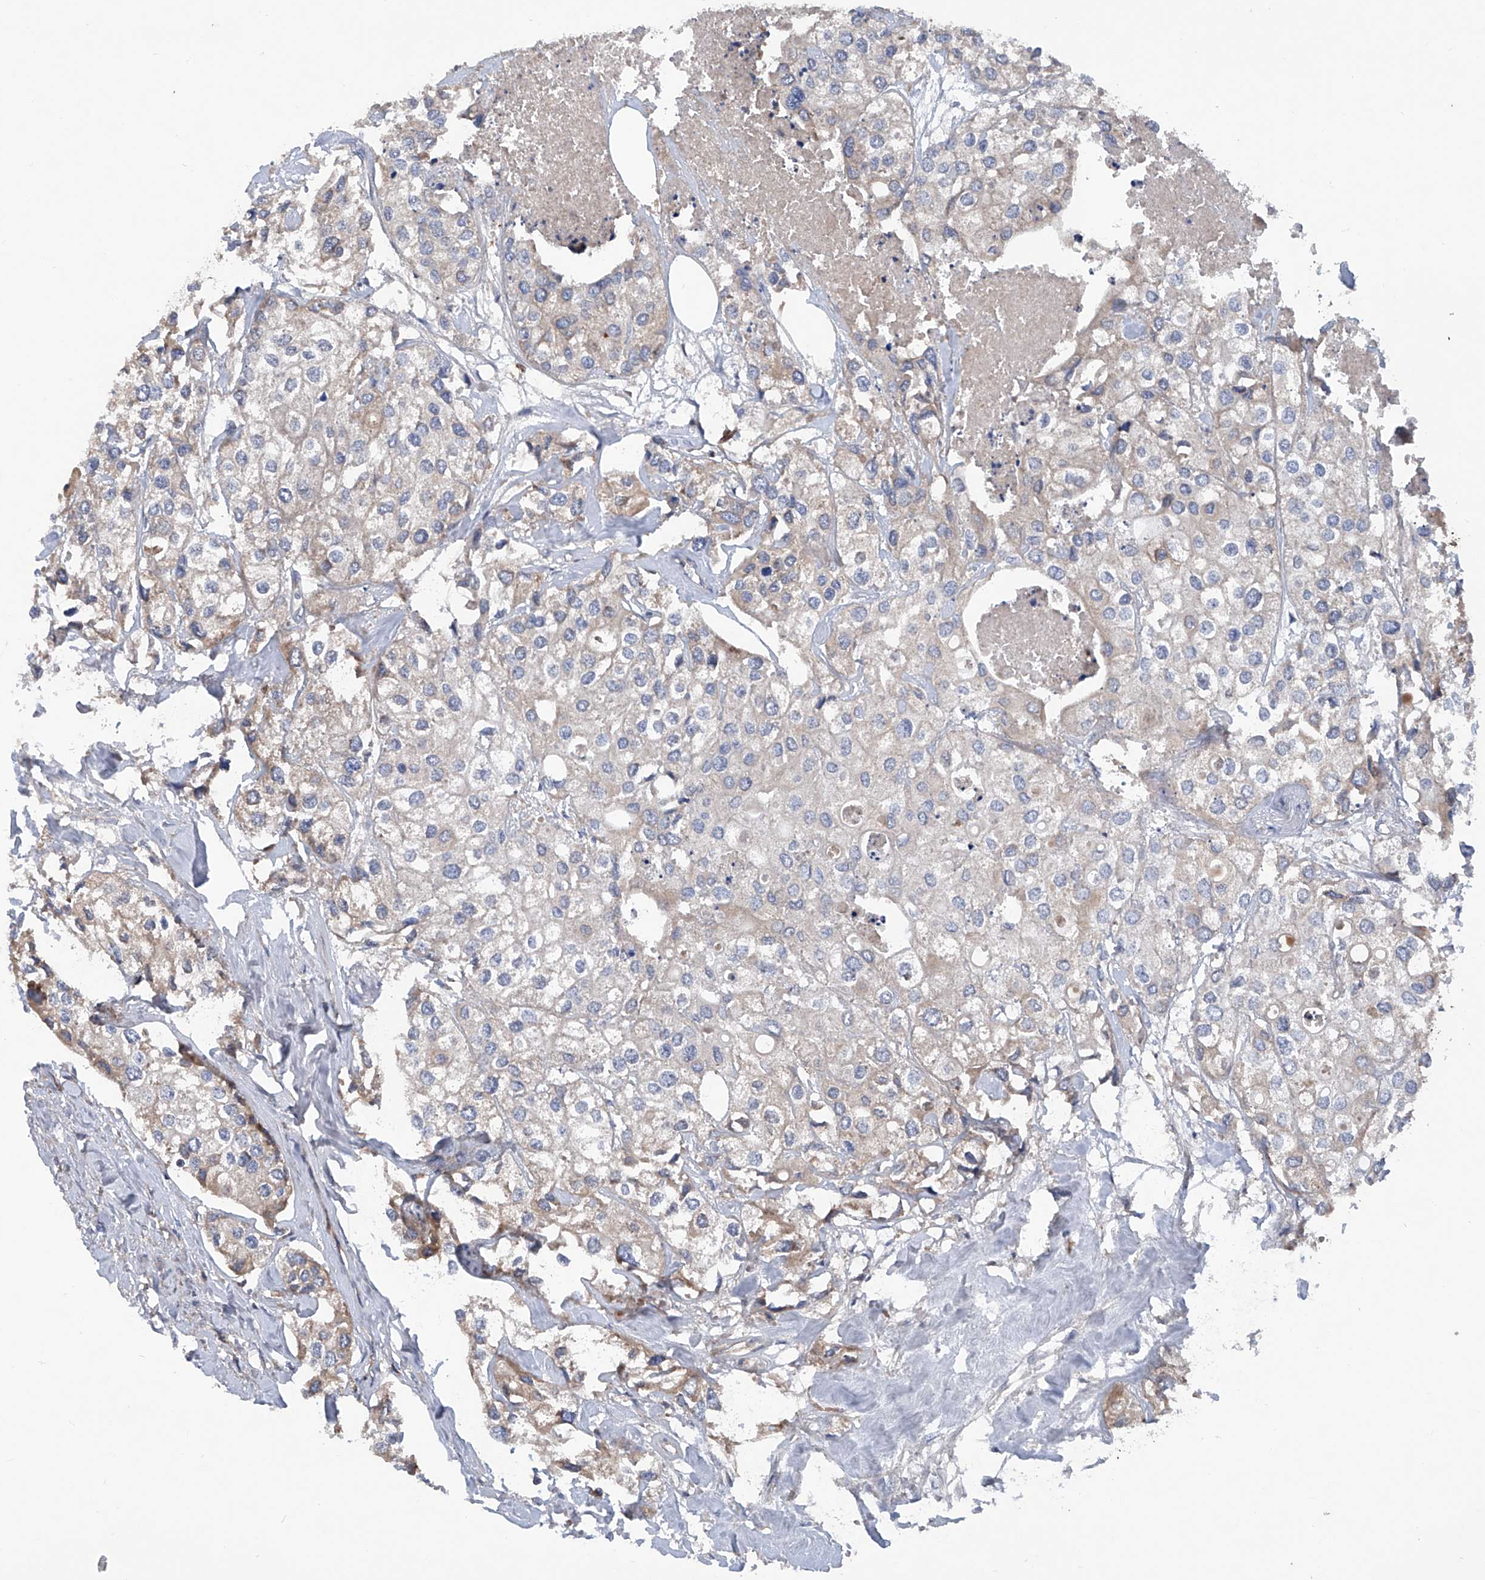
{"staining": {"intensity": "negative", "quantity": "none", "location": "none"}, "tissue": "urothelial cancer", "cell_type": "Tumor cells", "image_type": "cancer", "snomed": [{"axis": "morphology", "description": "Urothelial carcinoma, High grade"}, {"axis": "topography", "description": "Urinary bladder"}], "caption": "This is a histopathology image of immunohistochemistry (IHC) staining of urothelial cancer, which shows no staining in tumor cells. The staining was performed using DAB (3,3'-diaminobenzidine) to visualize the protein expression in brown, while the nuclei were stained in blue with hematoxylin (Magnification: 20x).", "gene": "ASCC3", "patient": {"sex": "male", "age": 64}}